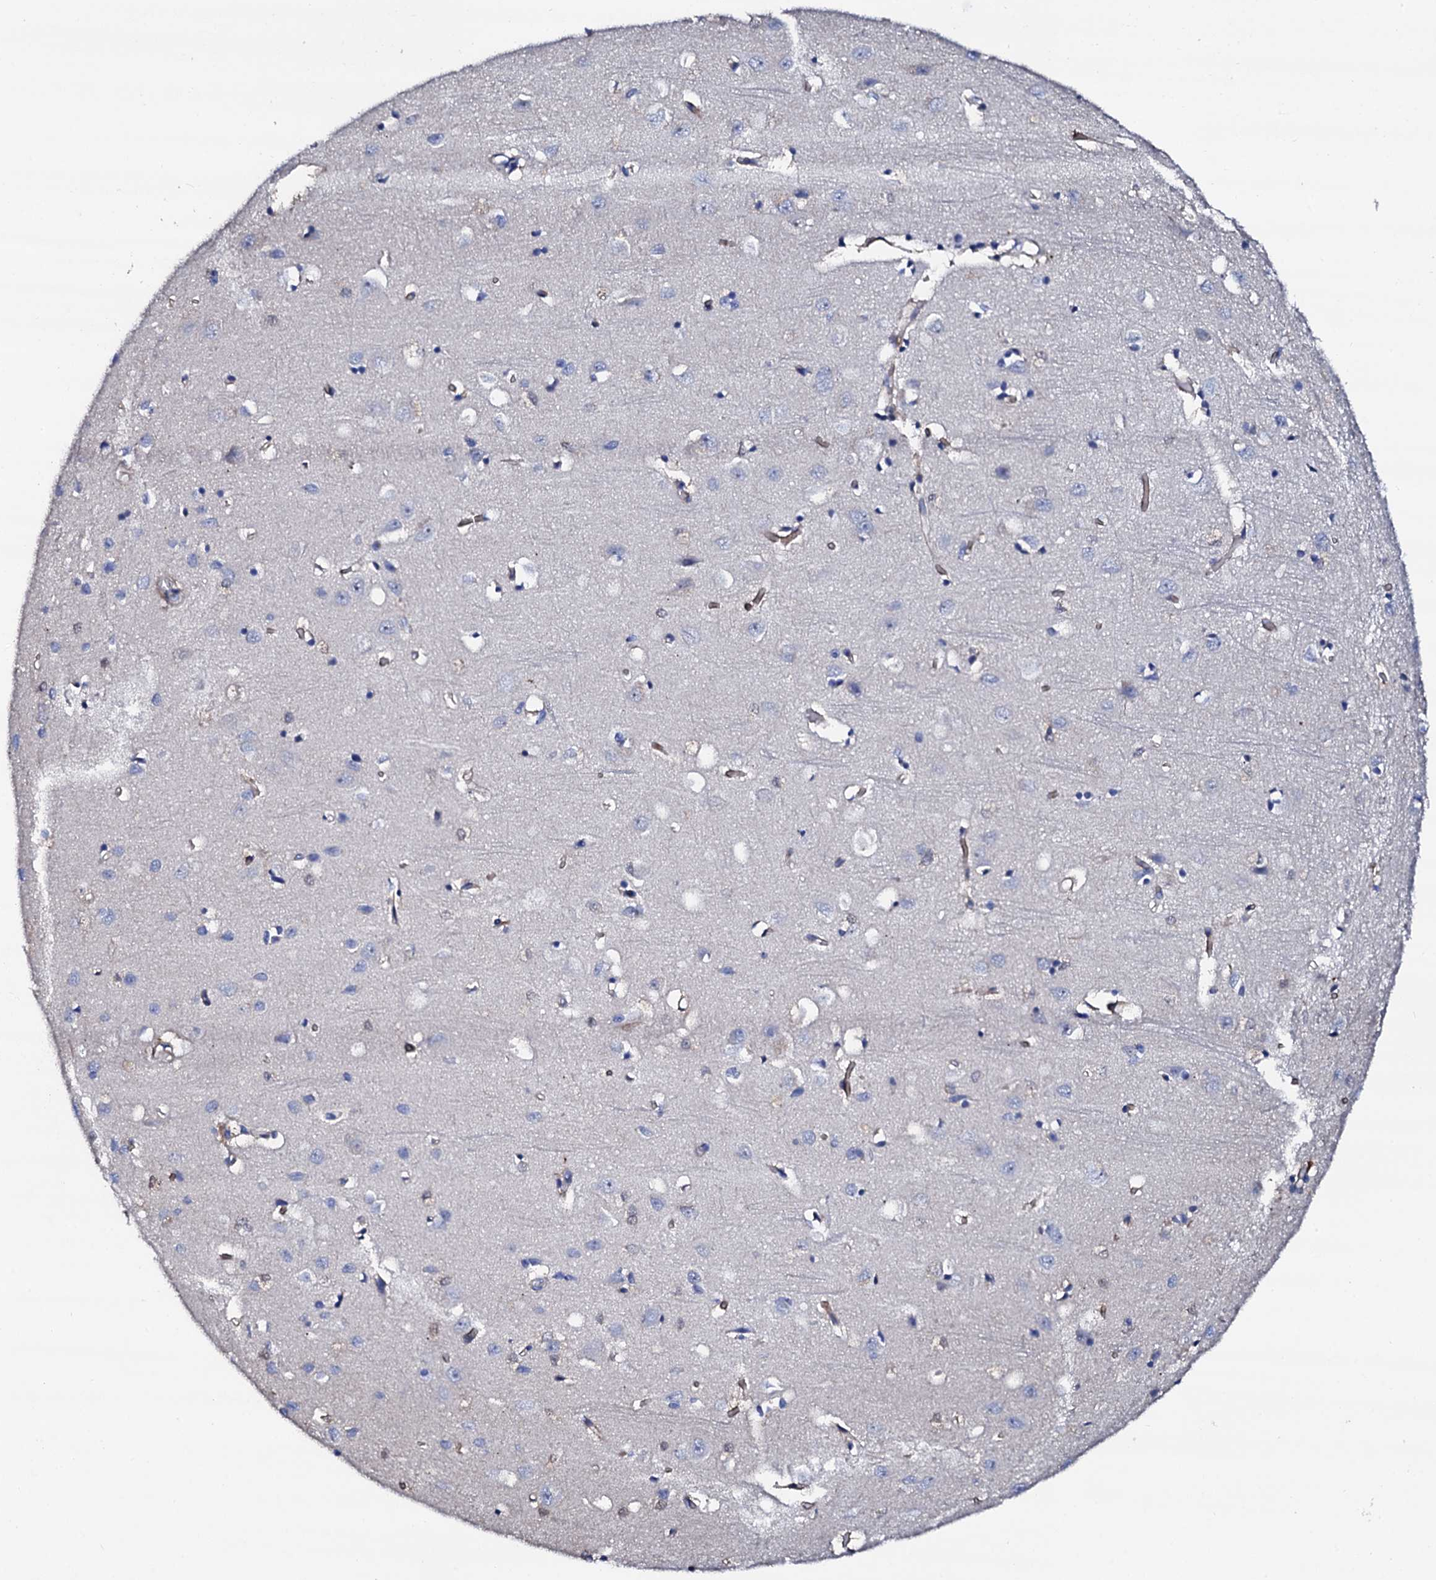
{"staining": {"intensity": "weak", "quantity": "25%-75%", "location": "cytoplasmic/membranous"}, "tissue": "cerebral cortex", "cell_type": "Endothelial cells", "image_type": "normal", "snomed": [{"axis": "morphology", "description": "Normal tissue, NOS"}, {"axis": "topography", "description": "Cerebral cortex"}], "caption": "Immunohistochemistry (DAB) staining of normal human cerebral cortex displays weak cytoplasmic/membranous protein positivity in approximately 25%-75% of endothelial cells. (DAB (3,3'-diaminobenzidine) = brown stain, brightfield microscopy at high magnification).", "gene": "TRDN", "patient": {"sex": "female", "age": 64}}